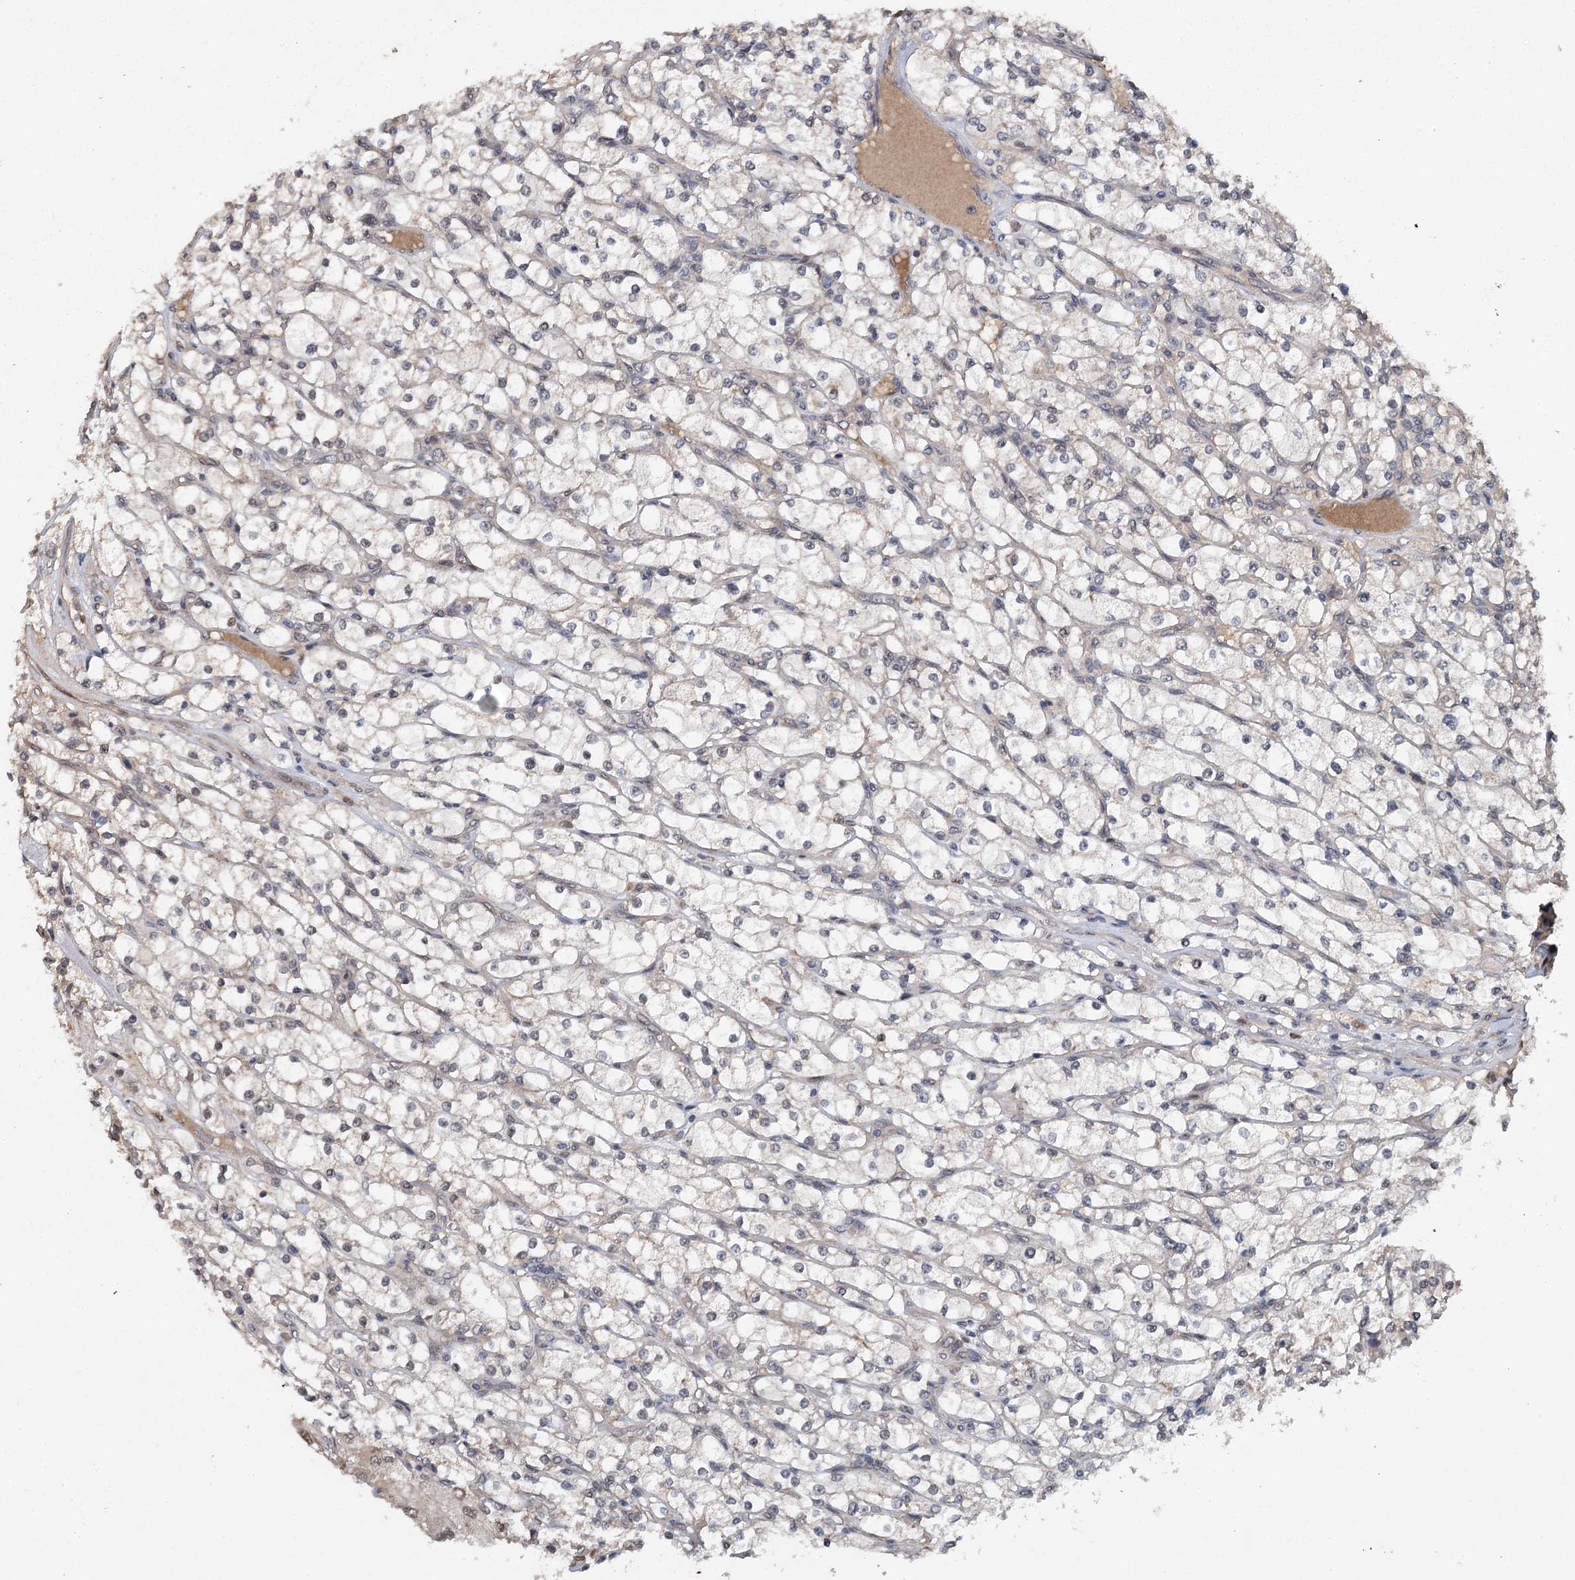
{"staining": {"intensity": "negative", "quantity": "none", "location": "none"}, "tissue": "renal cancer", "cell_type": "Tumor cells", "image_type": "cancer", "snomed": [{"axis": "morphology", "description": "Adenocarcinoma, NOS"}, {"axis": "topography", "description": "Kidney"}], "caption": "Protein analysis of adenocarcinoma (renal) reveals no significant staining in tumor cells.", "gene": "MYG1", "patient": {"sex": "male", "age": 80}}